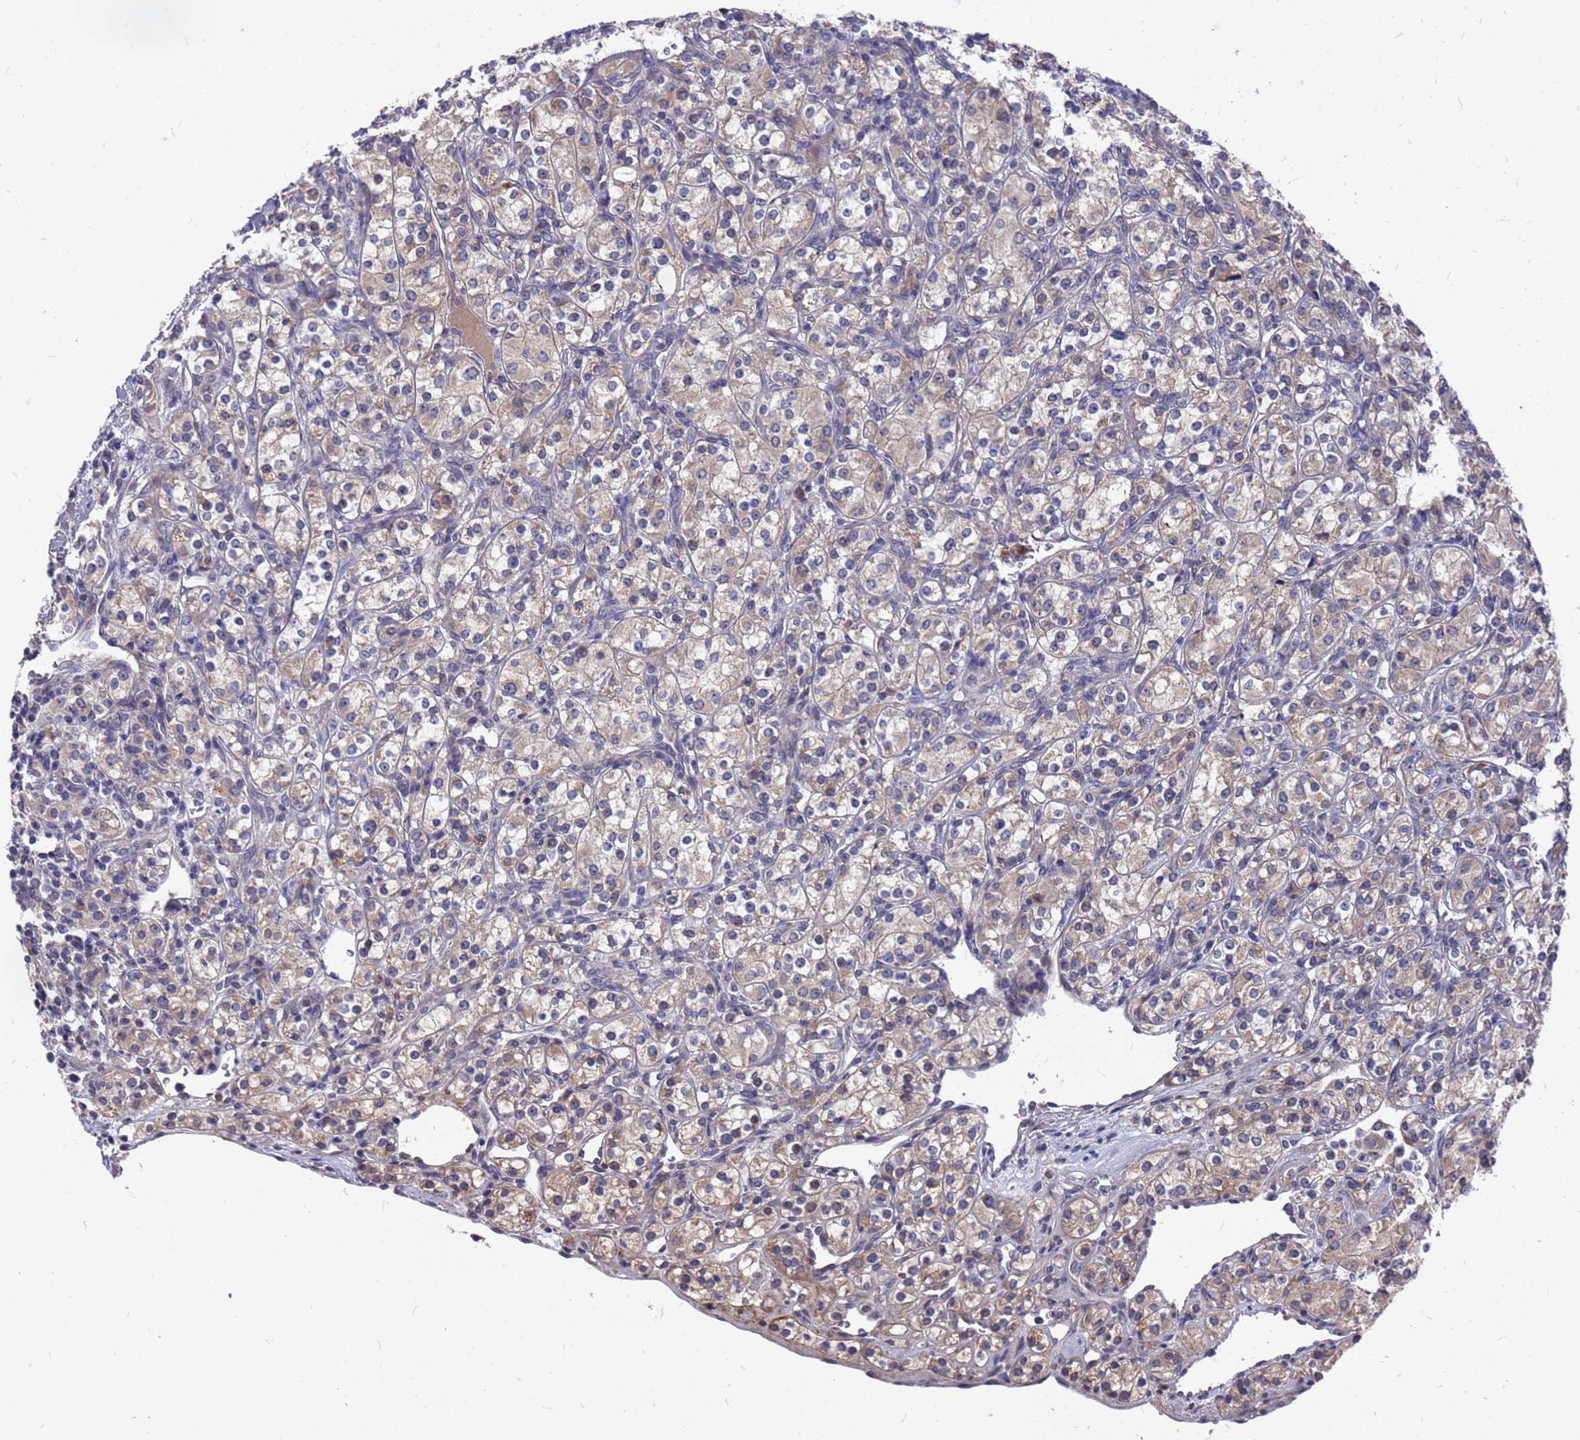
{"staining": {"intensity": "weak", "quantity": "<25%", "location": "cytoplasmic/membranous"}, "tissue": "renal cancer", "cell_type": "Tumor cells", "image_type": "cancer", "snomed": [{"axis": "morphology", "description": "Adenocarcinoma, NOS"}, {"axis": "topography", "description": "Kidney"}], "caption": "The micrograph shows no staining of tumor cells in renal cancer (adenocarcinoma). Brightfield microscopy of IHC stained with DAB (3,3'-diaminobenzidine) (brown) and hematoxylin (blue), captured at high magnification.", "gene": "ZNF717", "patient": {"sex": "male", "age": 77}}